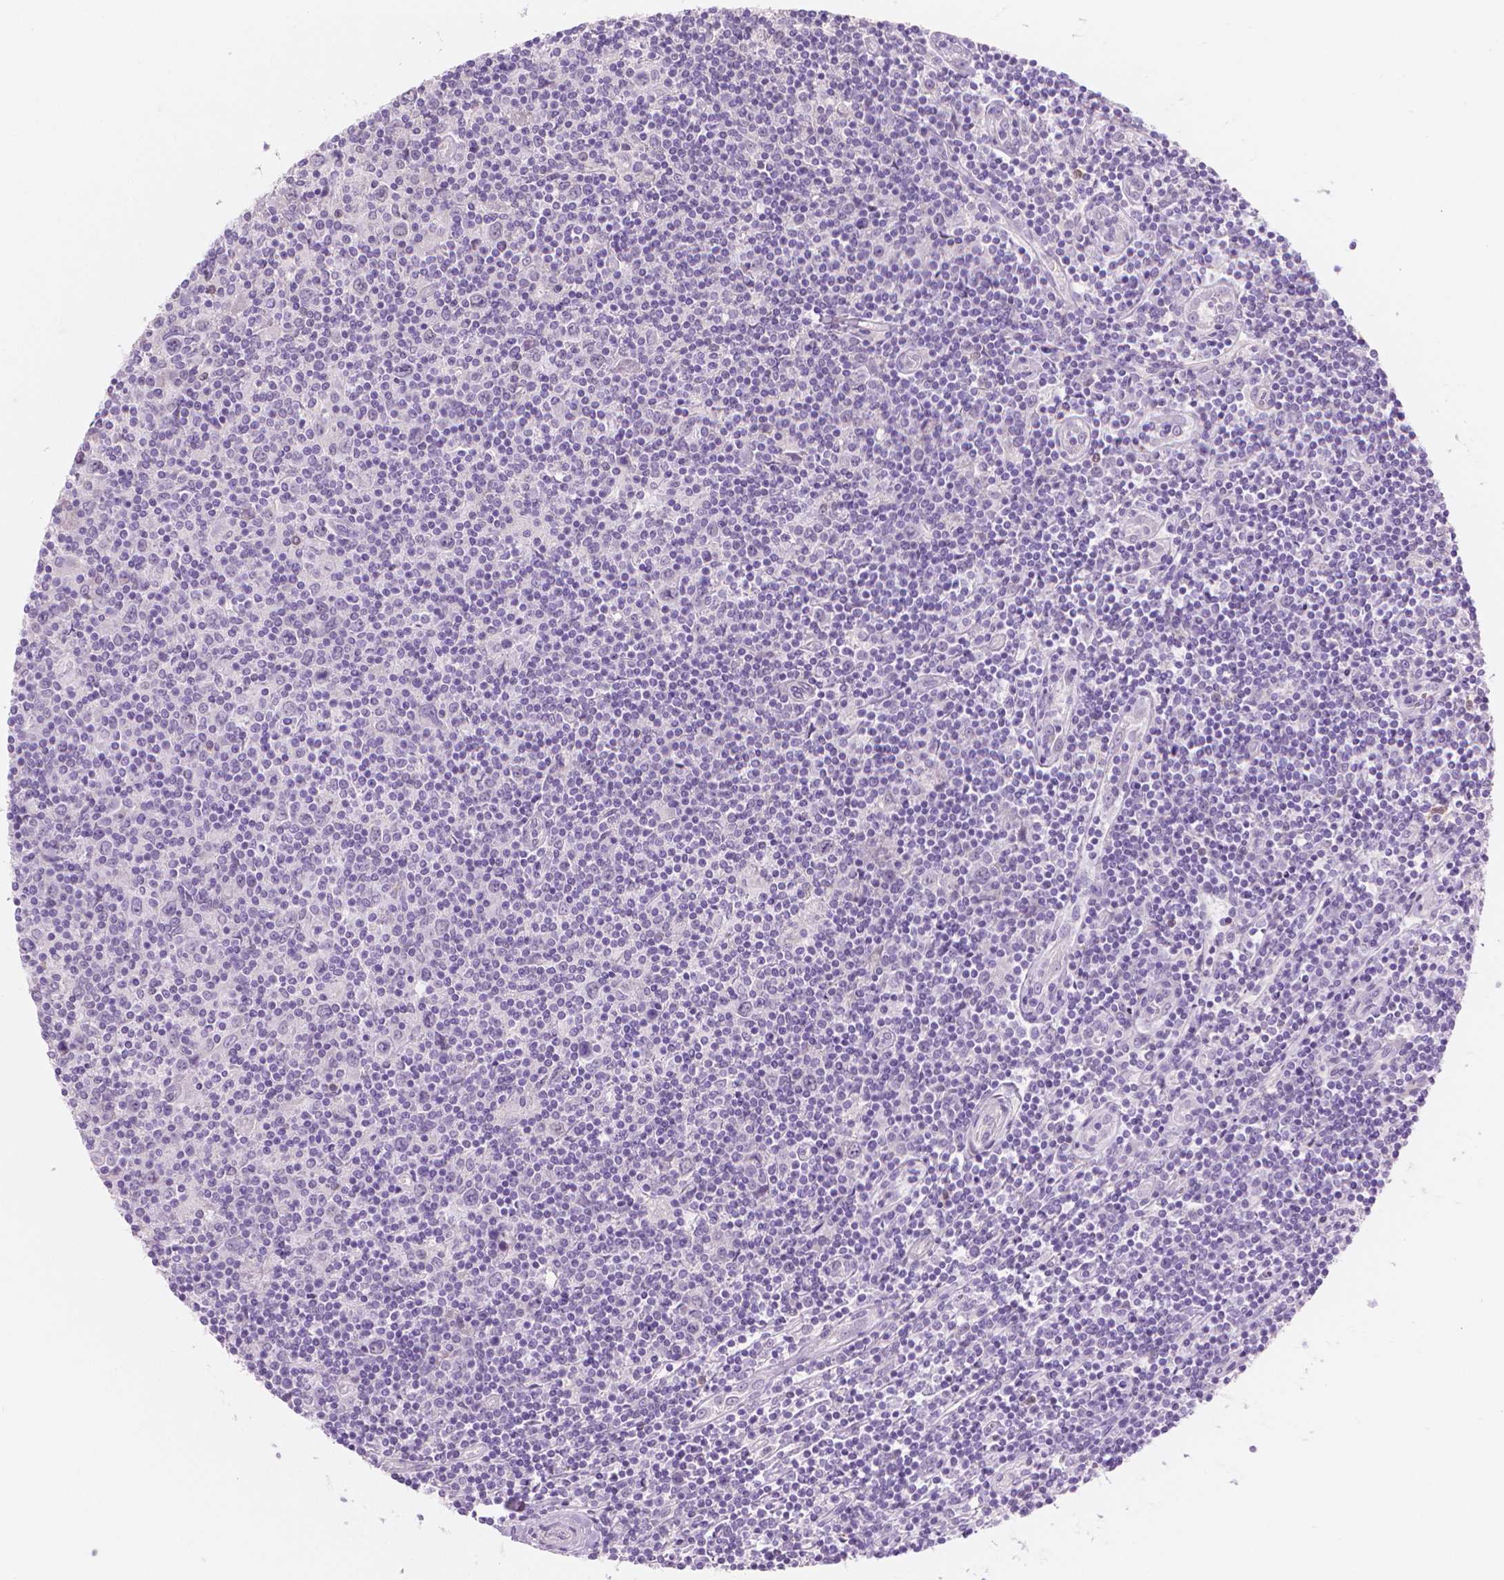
{"staining": {"intensity": "negative", "quantity": "none", "location": "none"}, "tissue": "lymphoma", "cell_type": "Tumor cells", "image_type": "cancer", "snomed": [{"axis": "morphology", "description": "Hodgkin's disease, NOS"}, {"axis": "topography", "description": "Lymph node"}], "caption": "Histopathology image shows no significant protein expression in tumor cells of lymphoma. (DAB immunohistochemistry (IHC) with hematoxylin counter stain).", "gene": "GSDMA", "patient": {"sex": "male", "age": 40}}